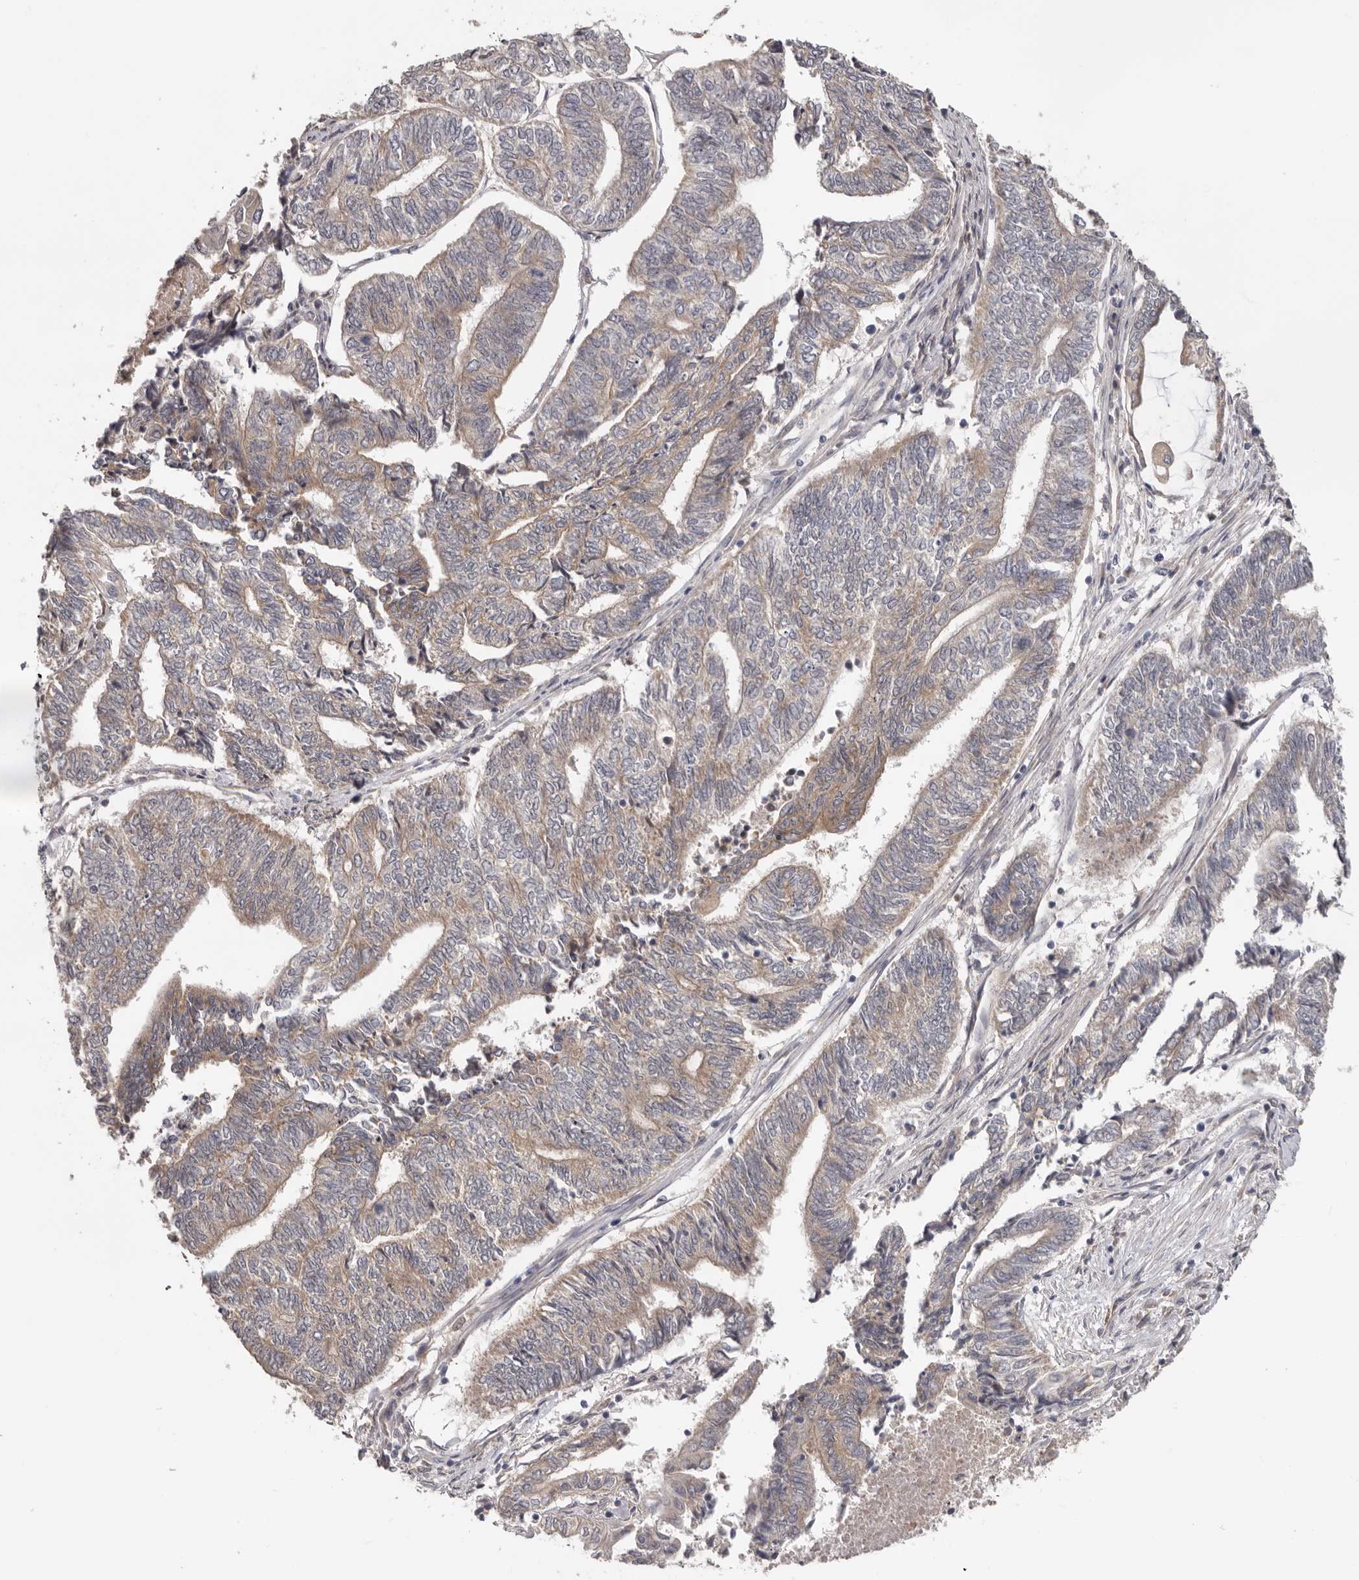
{"staining": {"intensity": "moderate", "quantity": "25%-75%", "location": "cytoplasmic/membranous"}, "tissue": "endometrial cancer", "cell_type": "Tumor cells", "image_type": "cancer", "snomed": [{"axis": "morphology", "description": "Adenocarcinoma, NOS"}, {"axis": "topography", "description": "Uterus"}, {"axis": "topography", "description": "Endometrium"}], "caption": "IHC staining of endometrial cancer (adenocarcinoma), which exhibits medium levels of moderate cytoplasmic/membranous staining in about 25%-75% of tumor cells indicating moderate cytoplasmic/membranous protein staining. The staining was performed using DAB (brown) for protein detection and nuclei were counterstained in hematoxylin (blue).", "gene": "HINT3", "patient": {"sex": "female", "age": 70}}